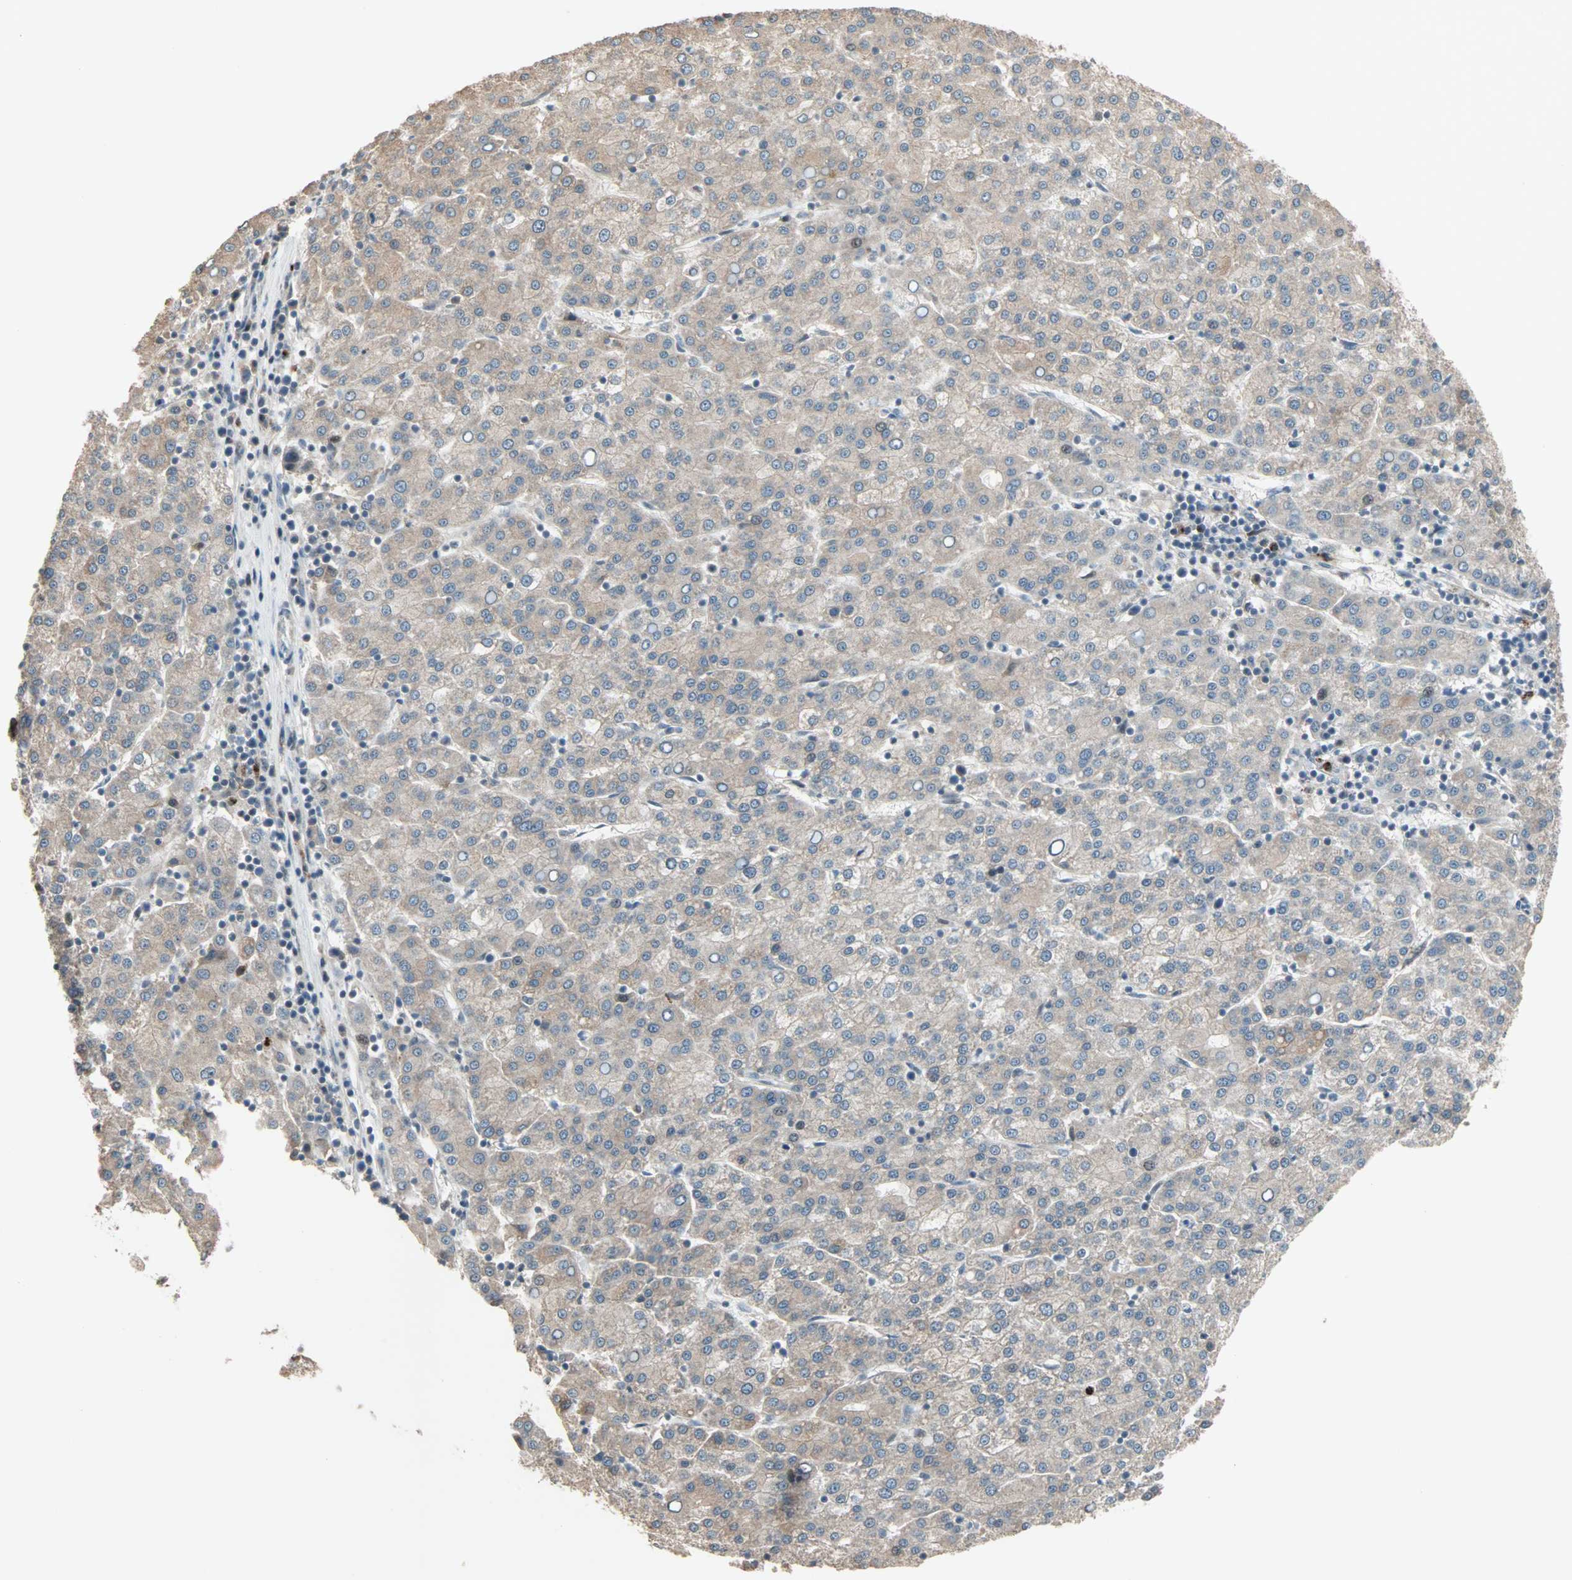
{"staining": {"intensity": "weak", "quantity": ">75%", "location": "cytoplasmic/membranous"}, "tissue": "liver cancer", "cell_type": "Tumor cells", "image_type": "cancer", "snomed": [{"axis": "morphology", "description": "Carcinoma, Hepatocellular, NOS"}, {"axis": "topography", "description": "Liver"}], "caption": "DAB (3,3'-diaminobenzidine) immunohistochemical staining of liver cancer demonstrates weak cytoplasmic/membranous protein staining in approximately >75% of tumor cells.", "gene": "KDM4A", "patient": {"sex": "female", "age": 58}}